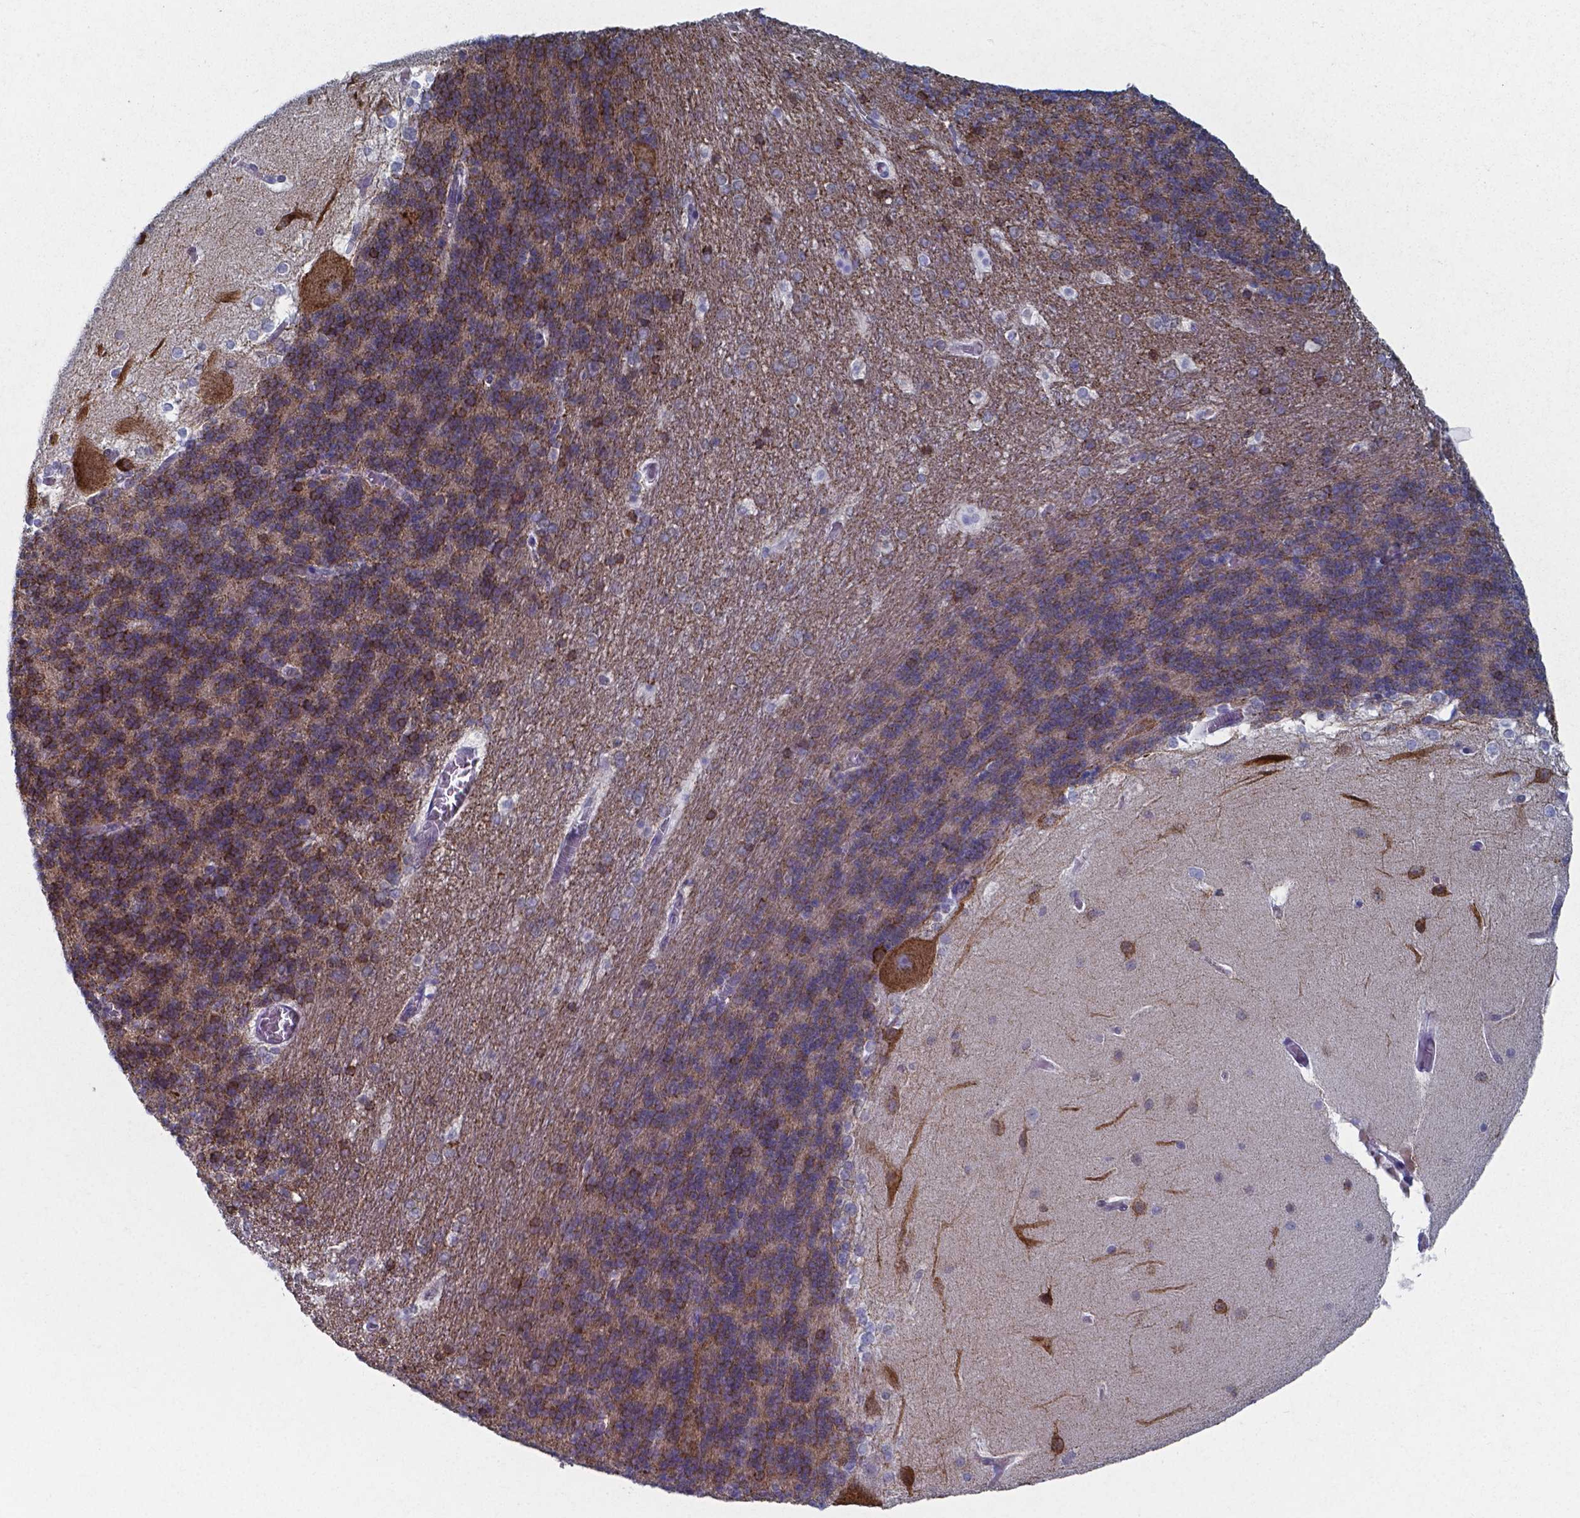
{"staining": {"intensity": "moderate", "quantity": "25%-75%", "location": "cytoplasmic/membranous"}, "tissue": "cerebellum", "cell_type": "Cells in granular layer", "image_type": "normal", "snomed": [{"axis": "morphology", "description": "Normal tissue, NOS"}, {"axis": "topography", "description": "Cerebellum"}], "caption": "Cells in granular layer show medium levels of moderate cytoplasmic/membranous positivity in about 25%-75% of cells in benign cerebellum. (Brightfield microscopy of DAB IHC at high magnification).", "gene": "PLA2R1", "patient": {"sex": "female", "age": 19}}